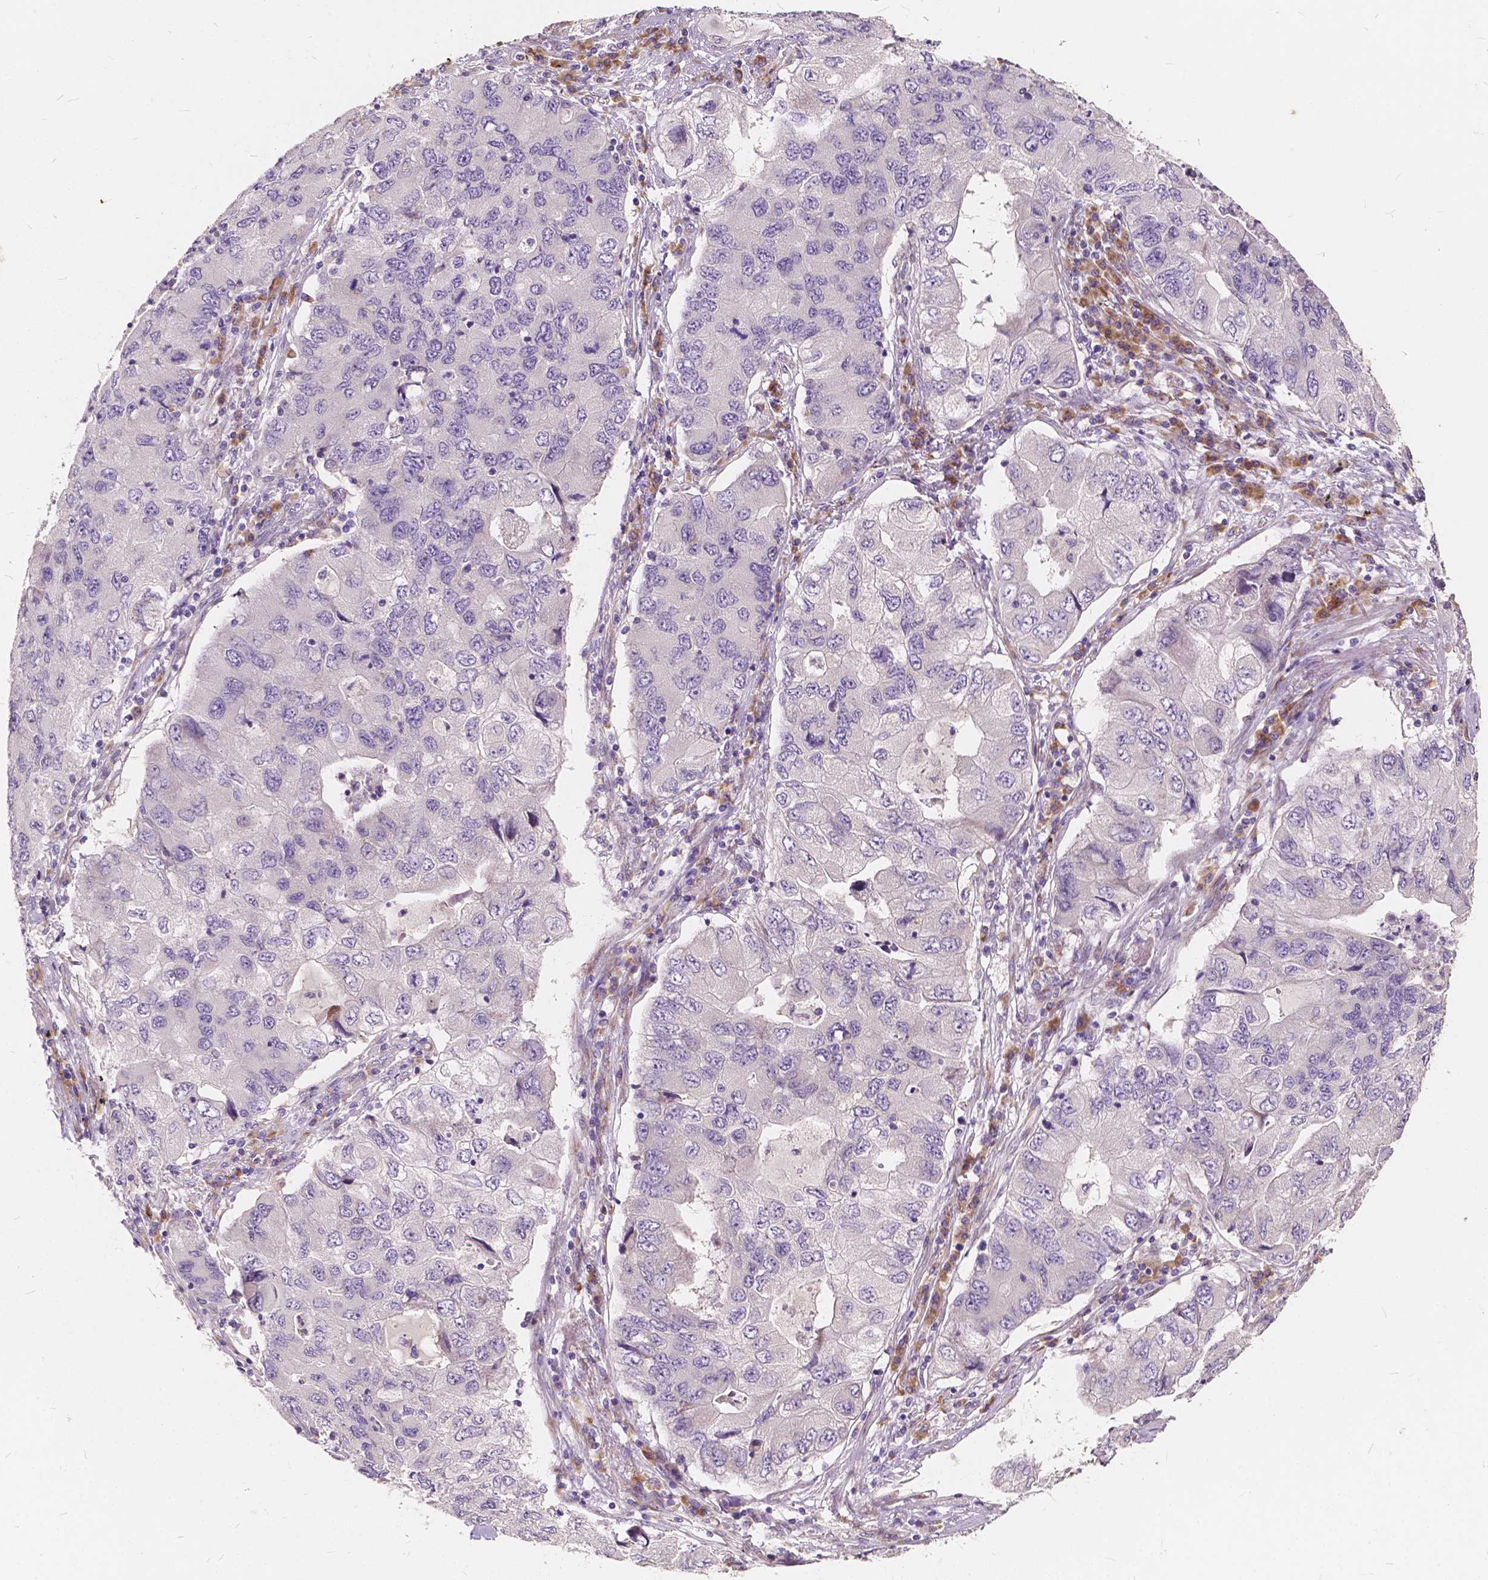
{"staining": {"intensity": "negative", "quantity": "none", "location": "none"}, "tissue": "lung cancer", "cell_type": "Tumor cells", "image_type": "cancer", "snomed": [{"axis": "morphology", "description": "Adenocarcinoma, NOS"}, {"axis": "morphology", "description": "Adenocarcinoma, metastatic, NOS"}, {"axis": "topography", "description": "Lymph node"}, {"axis": "topography", "description": "Lung"}], "caption": "Image shows no significant protein positivity in tumor cells of lung cancer.", "gene": "SLC7A8", "patient": {"sex": "female", "age": 54}}